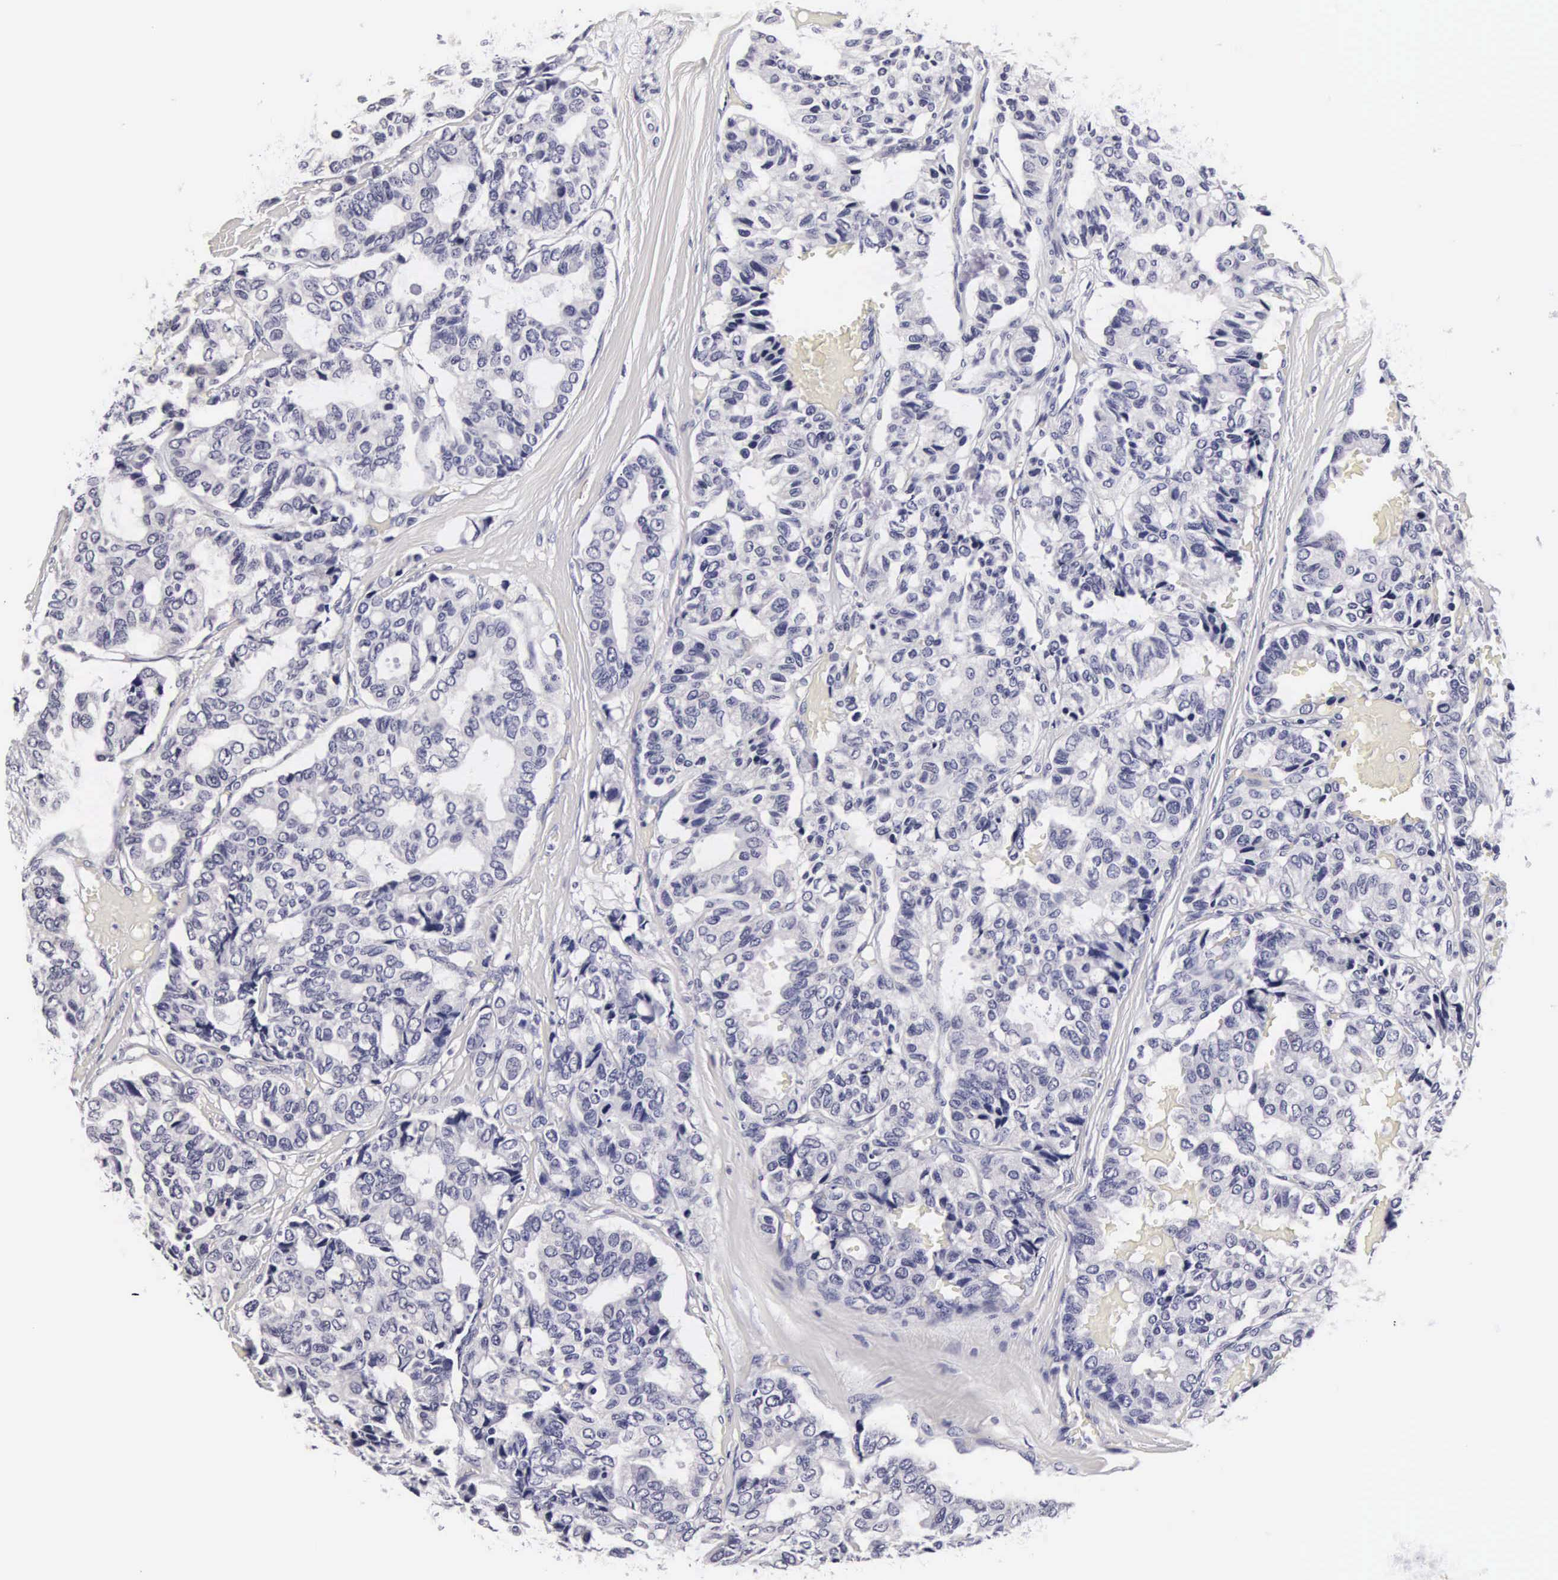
{"staining": {"intensity": "negative", "quantity": "none", "location": "none"}, "tissue": "breast cancer", "cell_type": "Tumor cells", "image_type": "cancer", "snomed": [{"axis": "morphology", "description": "Duct carcinoma"}, {"axis": "topography", "description": "Breast"}], "caption": "Tumor cells show no significant protein positivity in breast cancer.", "gene": "RNASE6", "patient": {"sex": "female", "age": 69}}